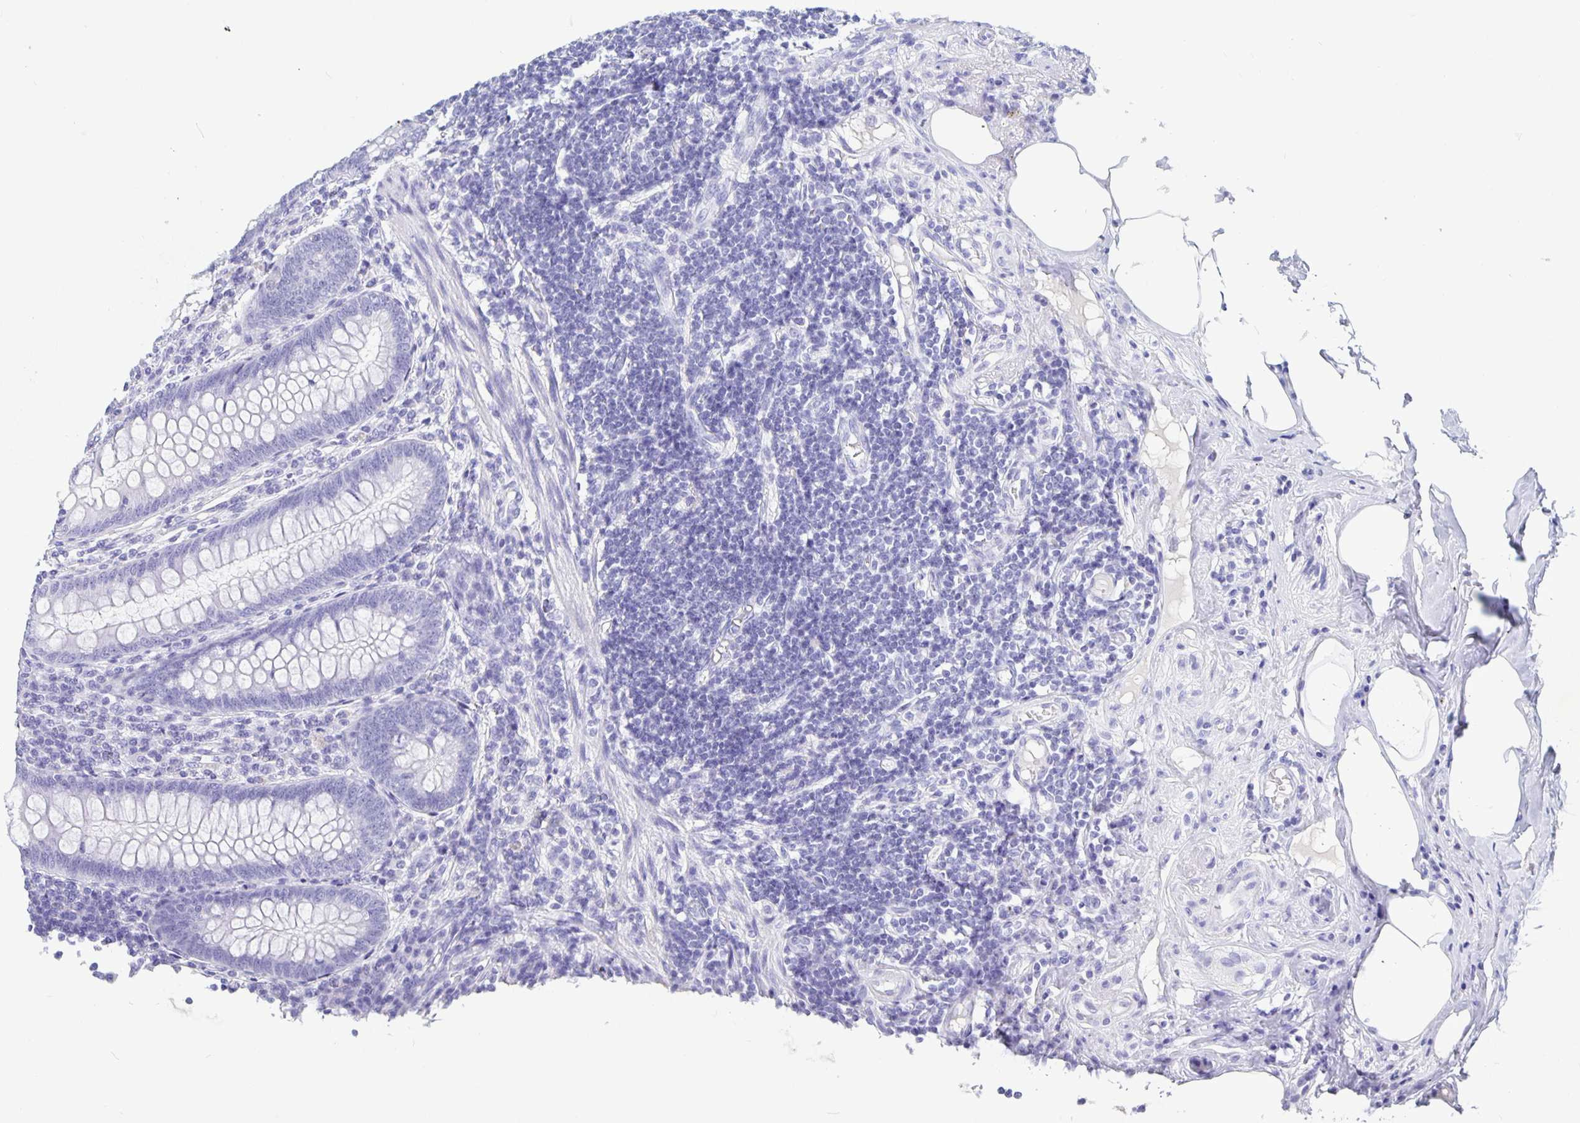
{"staining": {"intensity": "negative", "quantity": "none", "location": "none"}, "tissue": "appendix", "cell_type": "Glandular cells", "image_type": "normal", "snomed": [{"axis": "morphology", "description": "Normal tissue, NOS"}, {"axis": "topography", "description": "Appendix"}], "caption": "Immunohistochemistry (IHC) histopathology image of normal human appendix stained for a protein (brown), which shows no expression in glandular cells. The staining was performed using DAB (3,3'-diaminobenzidine) to visualize the protein expression in brown, while the nuclei were stained in blue with hematoxylin (Magnification: 20x).", "gene": "BPIFA3", "patient": {"sex": "female", "age": 57}}